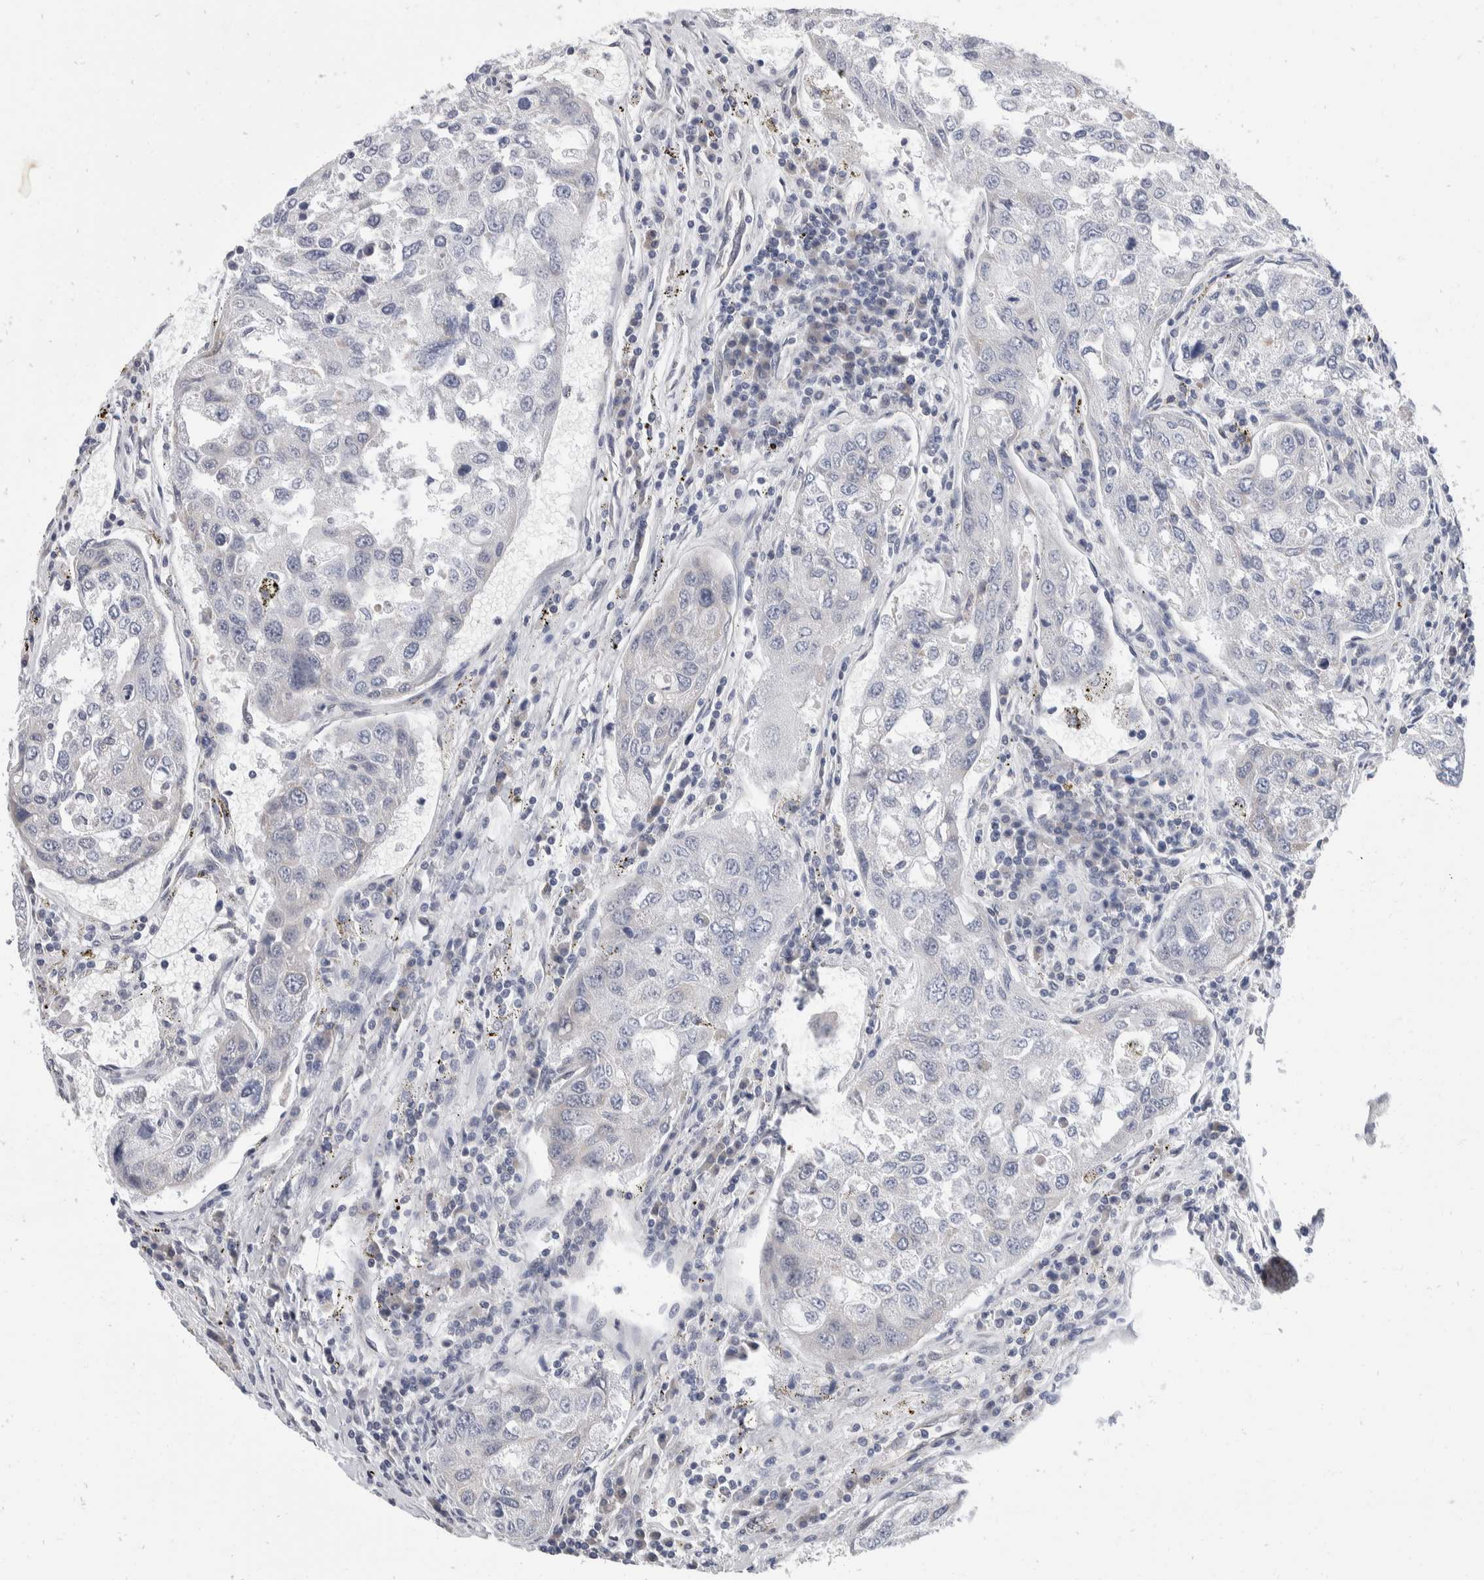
{"staining": {"intensity": "negative", "quantity": "none", "location": "none"}, "tissue": "urothelial cancer", "cell_type": "Tumor cells", "image_type": "cancer", "snomed": [{"axis": "morphology", "description": "Urothelial carcinoma, High grade"}, {"axis": "topography", "description": "Lymph node"}, {"axis": "topography", "description": "Urinary bladder"}], "caption": "A high-resolution photomicrograph shows immunohistochemistry (IHC) staining of urothelial carcinoma (high-grade), which demonstrates no significant expression in tumor cells.", "gene": "TMEM245", "patient": {"sex": "male", "age": 51}}